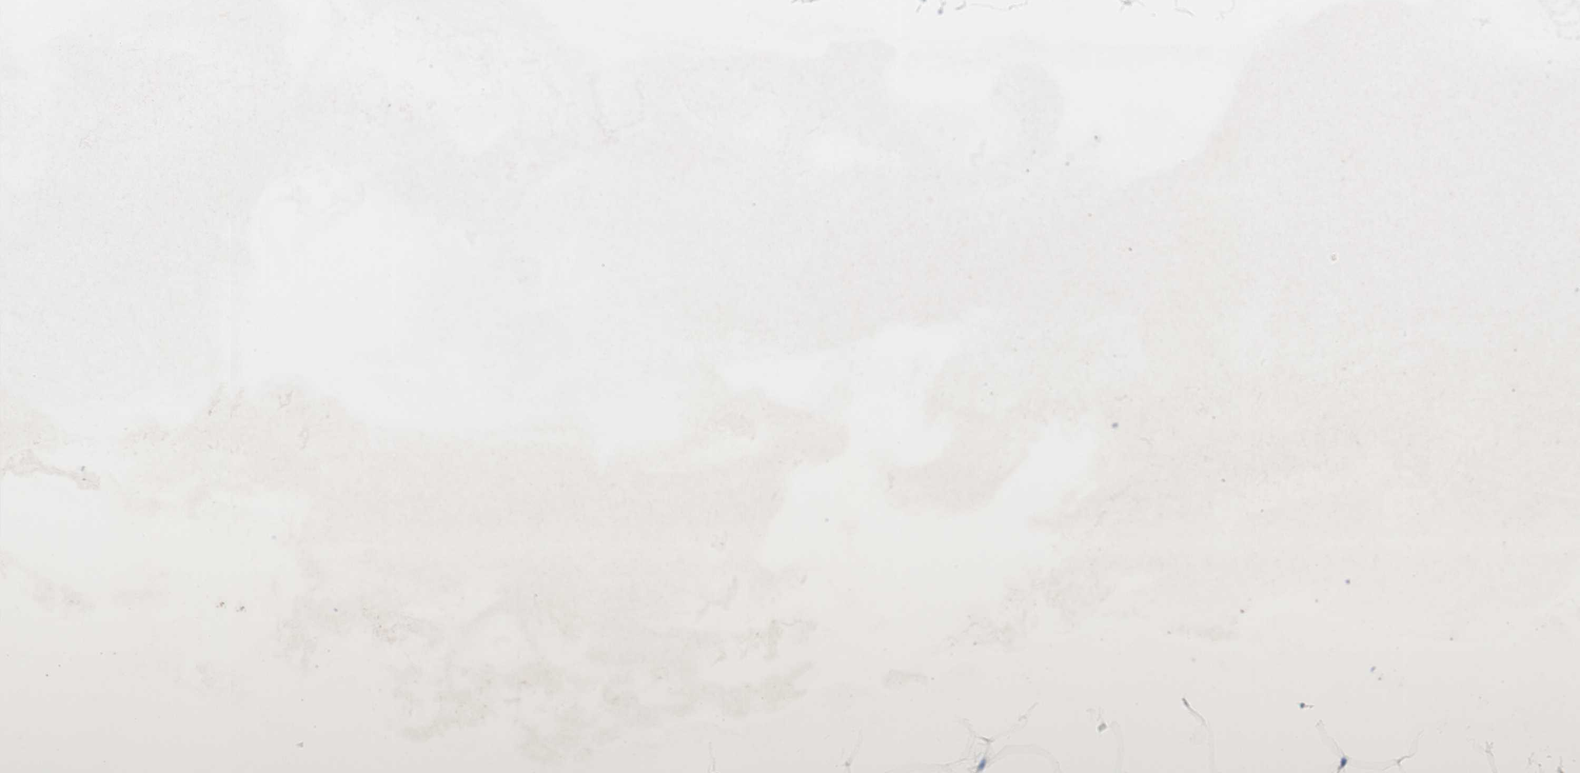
{"staining": {"intensity": "negative", "quantity": "none", "location": "none"}, "tissue": "adipose tissue", "cell_type": "Adipocytes", "image_type": "normal", "snomed": [{"axis": "morphology", "description": "Normal tissue, NOS"}, {"axis": "topography", "description": "Breast"}, {"axis": "topography", "description": "Adipose tissue"}], "caption": "High magnification brightfield microscopy of normal adipose tissue stained with DAB (brown) and counterstained with hematoxylin (blue): adipocytes show no significant expression.", "gene": "WIPF1", "patient": {"sex": "female", "age": 25}}